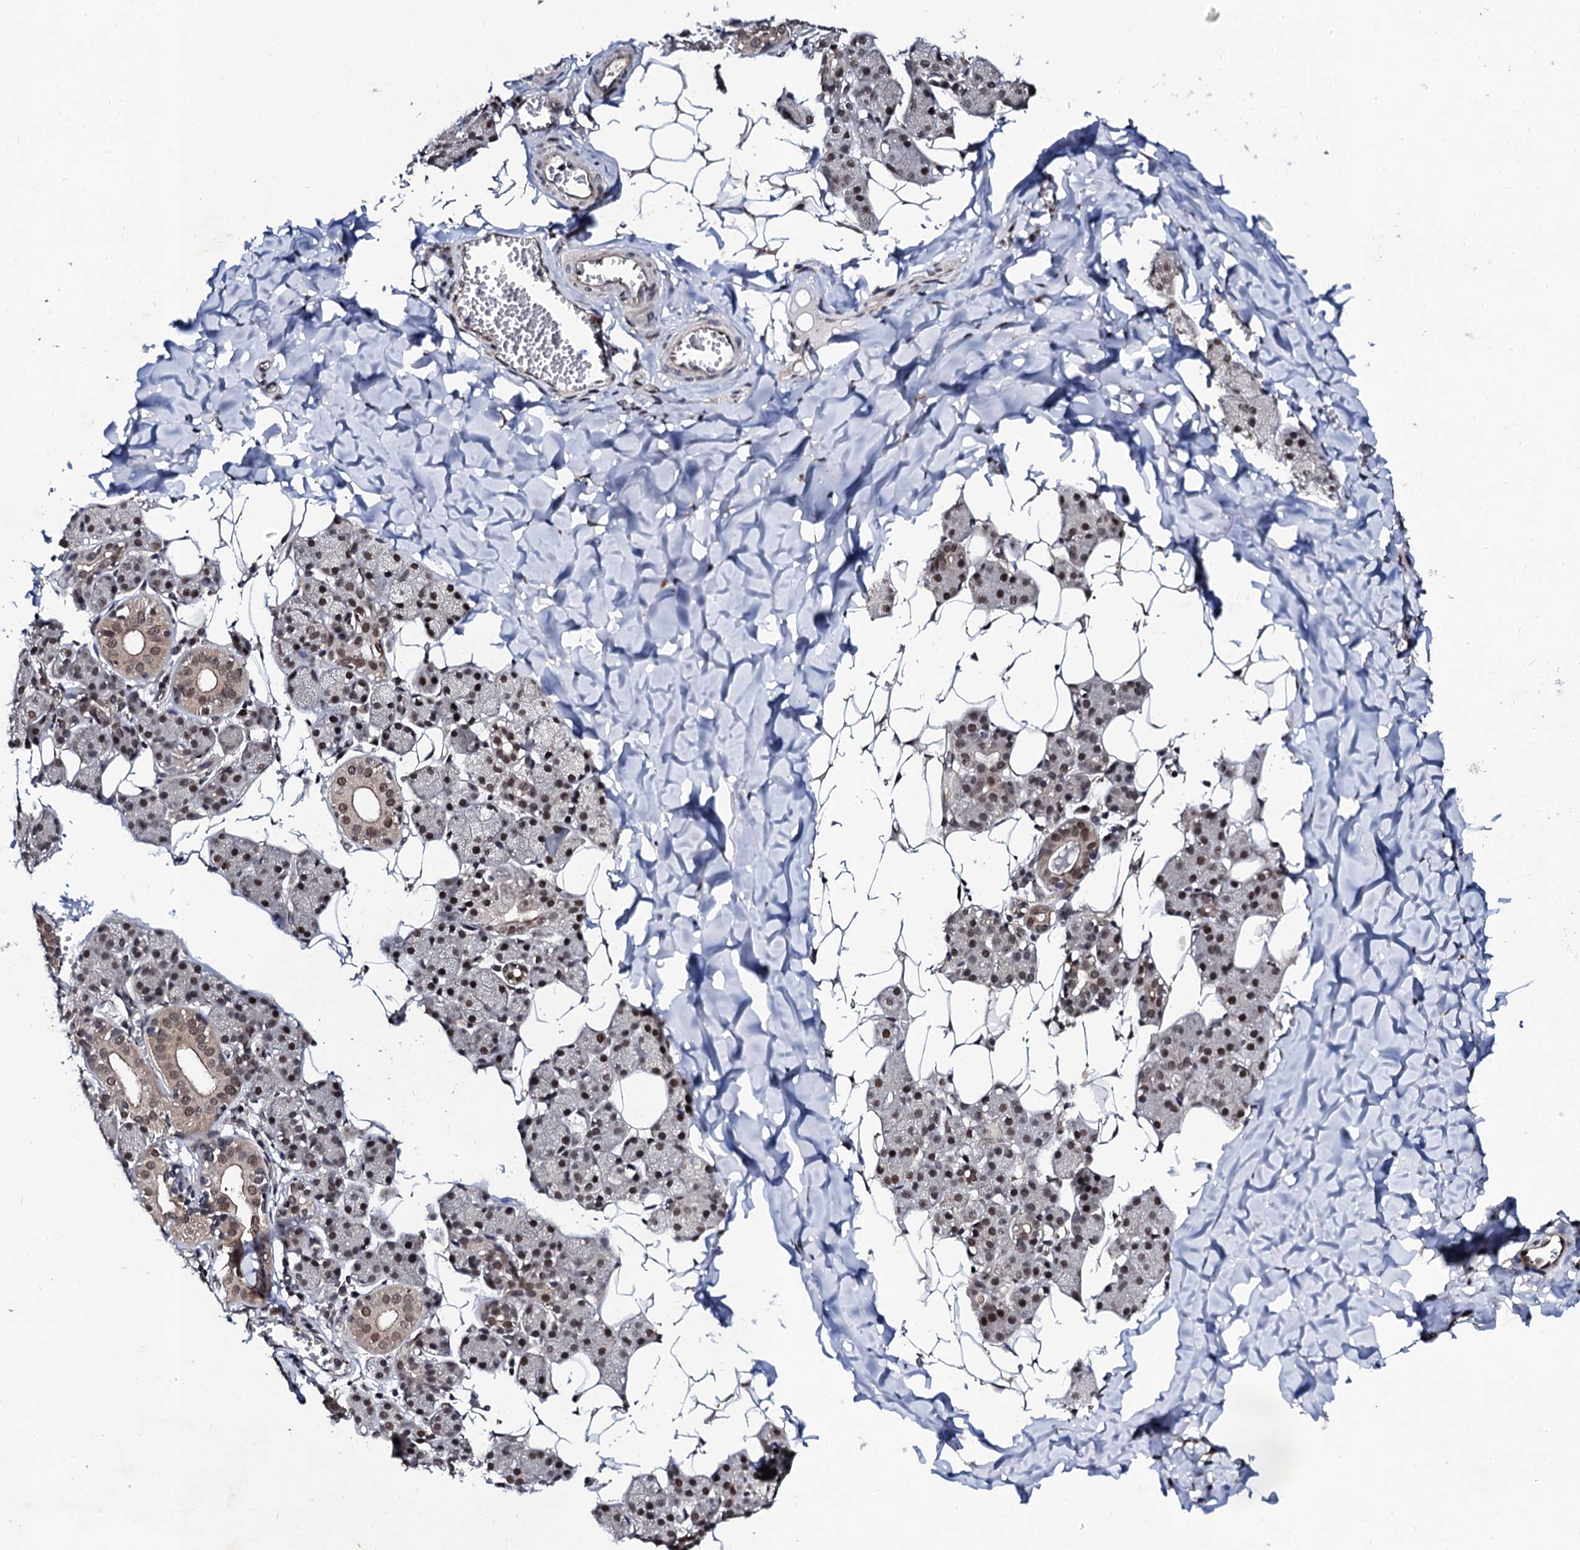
{"staining": {"intensity": "strong", "quantity": ">75%", "location": "nuclear"}, "tissue": "salivary gland", "cell_type": "Glandular cells", "image_type": "normal", "snomed": [{"axis": "morphology", "description": "Normal tissue, NOS"}, {"axis": "topography", "description": "Salivary gland"}], "caption": "Immunohistochemistry of benign salivary gland exhibits high levels of strong nuclear expression in about >75% of glandular cells.", "gene": "CSTF3", "patient": {"sex": "female", "age": 33}}